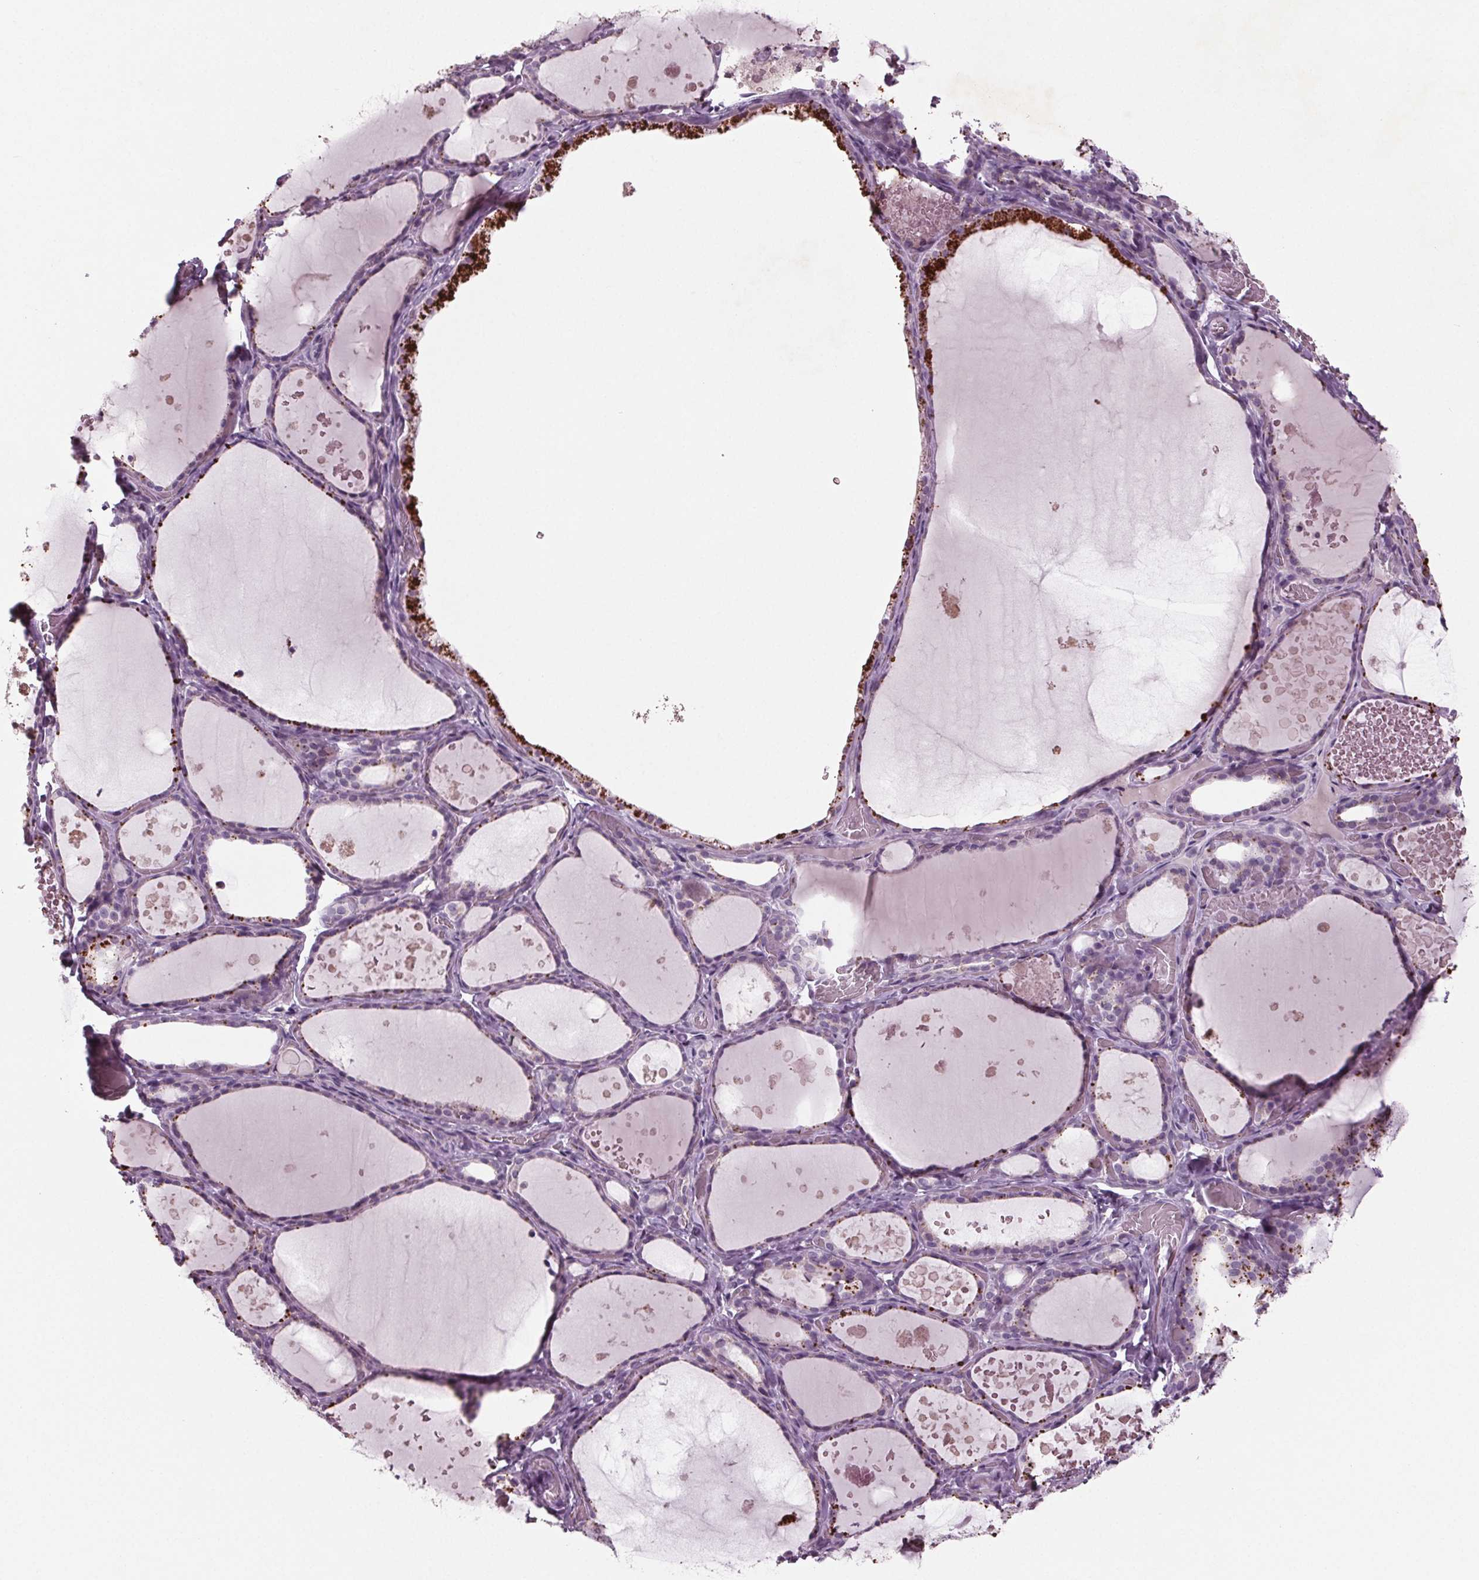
{"staining": {"intensity": "strong", "quantity": "<25%", "location": "cytoplasmic/membranous"}, "tissue": "thyroid gland", "cell_type": "Glandular cells", "image_type": "normal", "snomed": [{"axis": "morphology", "description": "Normal tissue, NOS"}, {"axis": "topography", "description": "Thyroid gland"}], "caption": "Thyroid gland stained with IHC shows strong cytoplasmic/membranous positivity in approximately <25% of glandular cells. (brown staining indicates protein expression, while blue staining denotes nuclei).", "gene": "BHLHE22", "patient": {"sex": "female", "age": 56}}